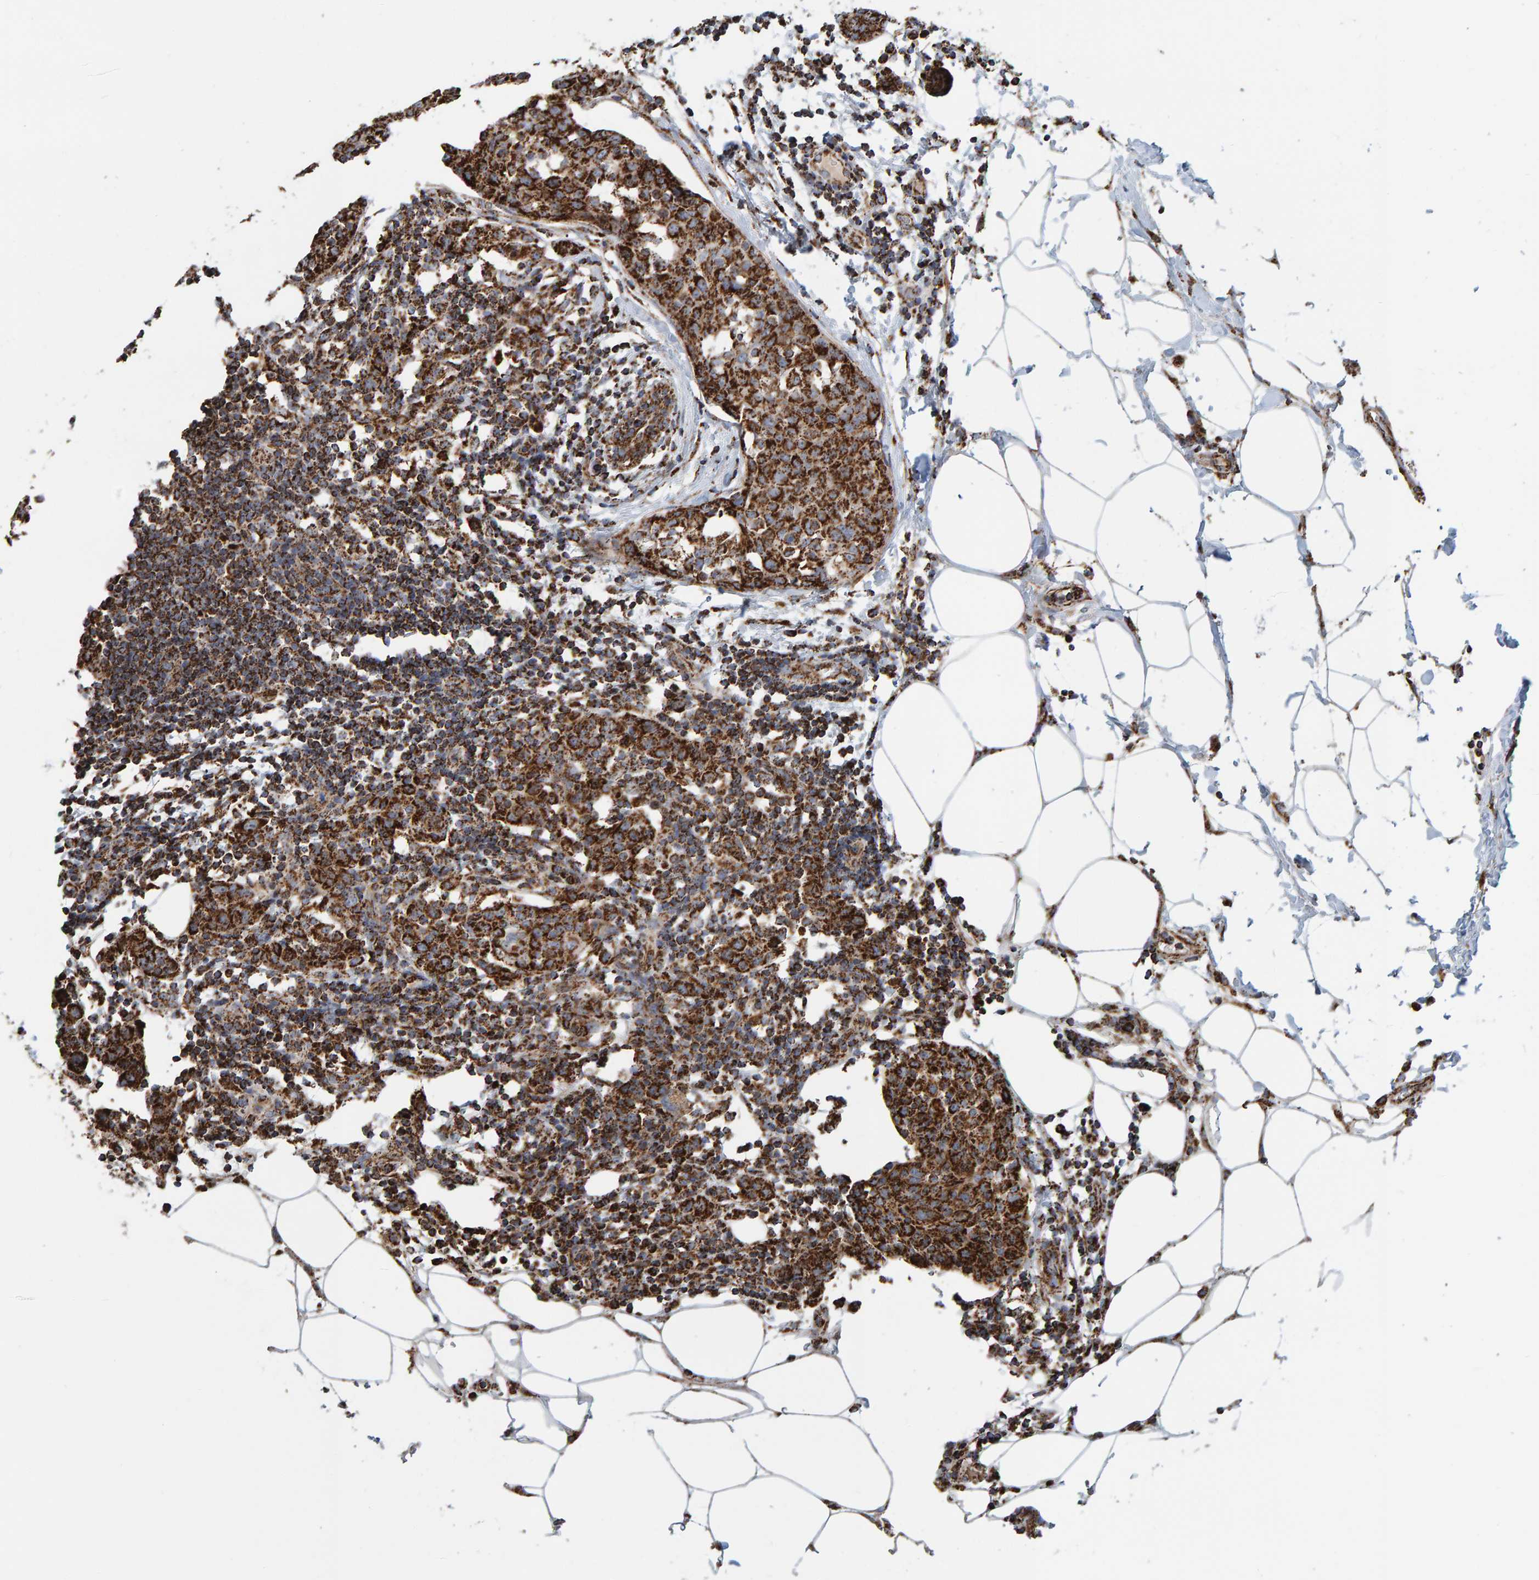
{"staining": {"intensity": "strong", "quantity": ">75%", "location": "cytoplasmic/membranous"}, "tissue": "breast cancer", "cell_type": "Tumor cells", "image_type": "cancer", "snomed": [{"axis": "morphology", "description": "Normal tissue, NOS"}, {"axis": "morphology", "description": "Duct carcinoma"}, {"axis": "topography", "description": "Breast"}], "caption": "A brown stain labels strong cytoplasmic/membranous positivity of a protein in human breast cancer tumor cells.", "gene": "MRPL45", "patient": {"sex": "female", "age": 37}}